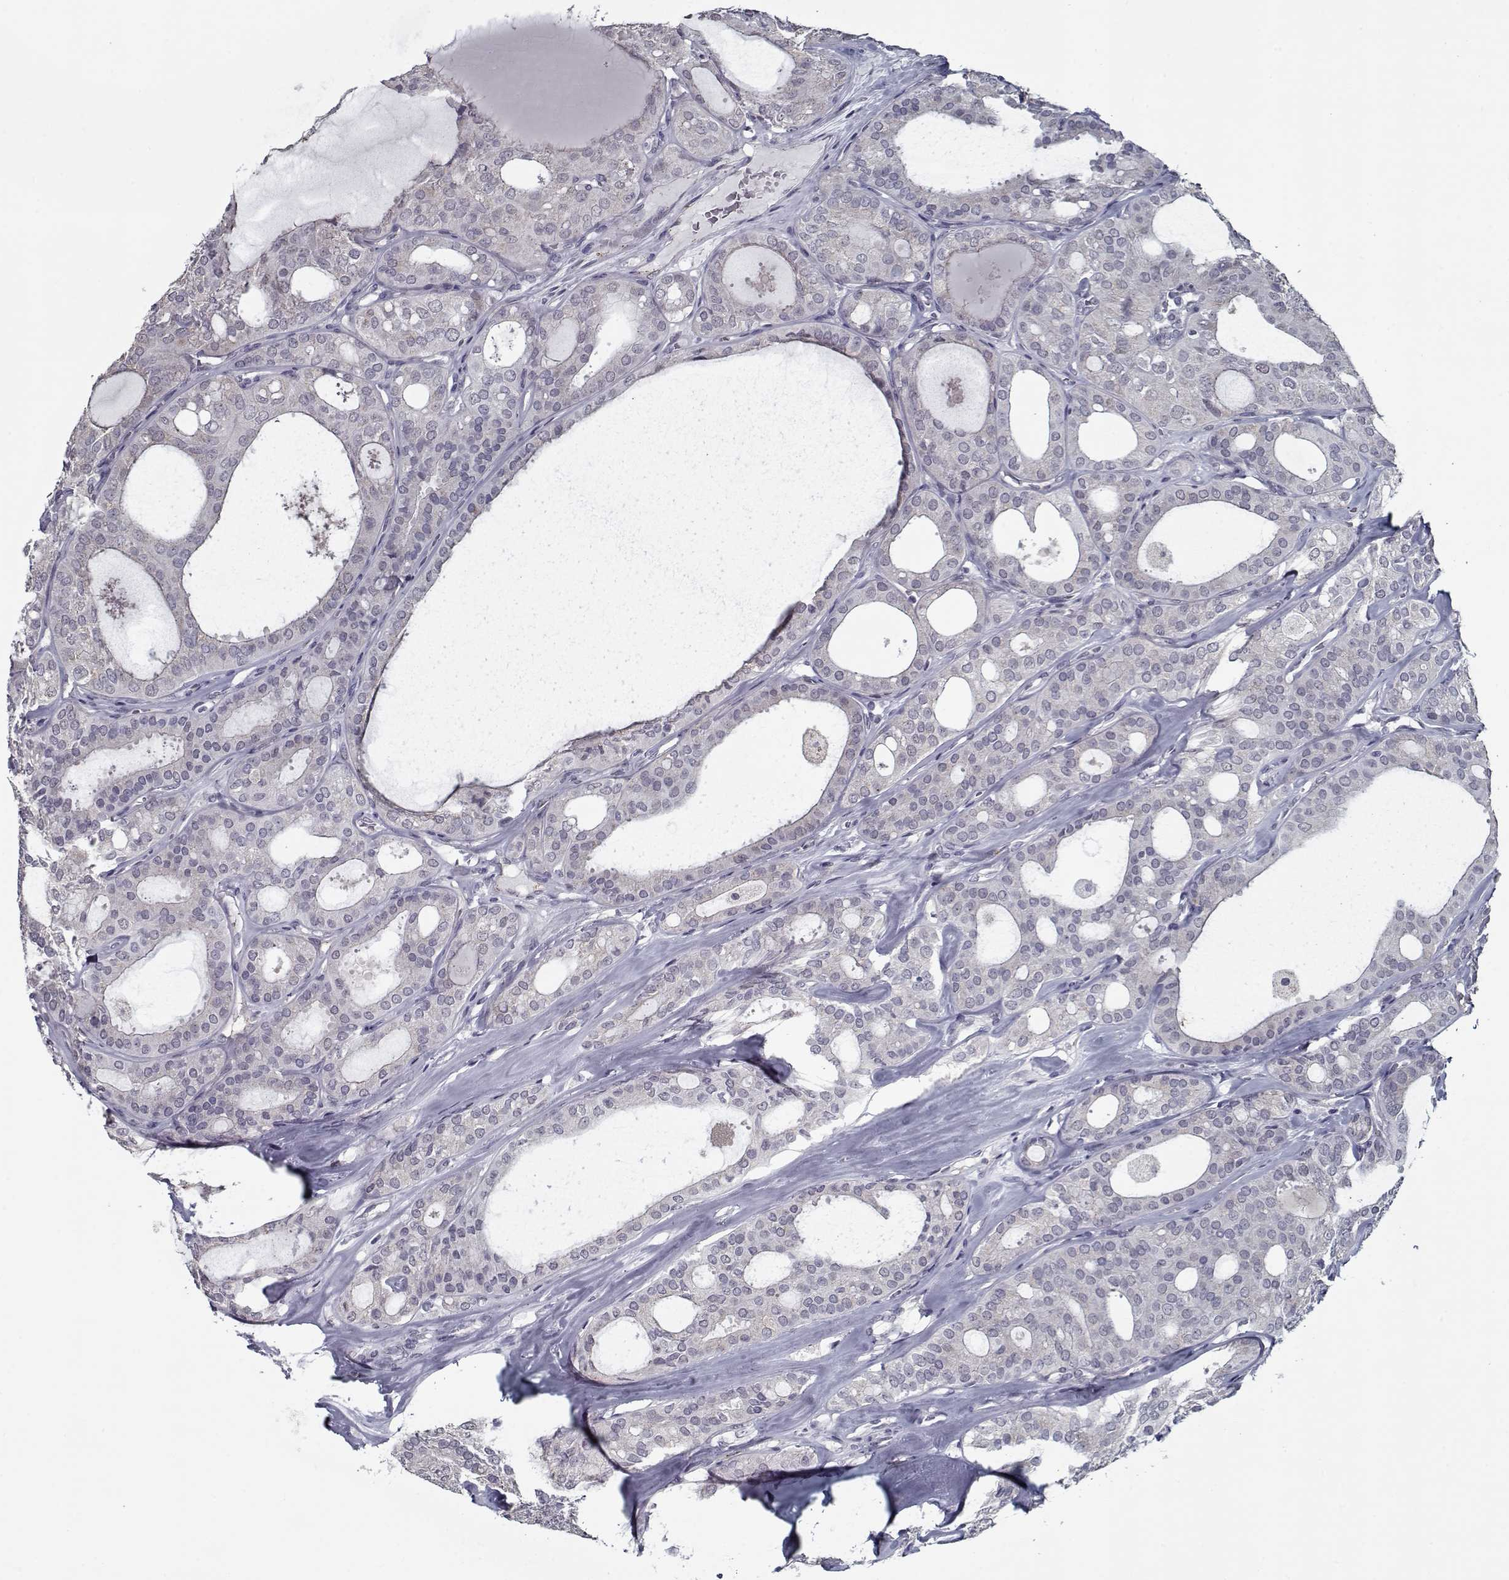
{"staining": {"intensity": "negative", "quantity": "none", "location": "none"}, "tissue": "thyroid cancer", "cell_type": "Tumor cells", "image_type": "cancer", "snomed": [{"axis": "morphology", "description": "Follicular adenoma carcinoma, NOS"}, {"axis": "topography", "description": "Thyroid gland"}], "caption": "Immunohistochemistry image of neoplastic tissue: thyroid cancer (follicular adenoma carcinoma) stained with DAB reveals no significant protein expression in tumor cells.", "gene": "SEC16B", "patient": {"sex": "male", "age": 75}}